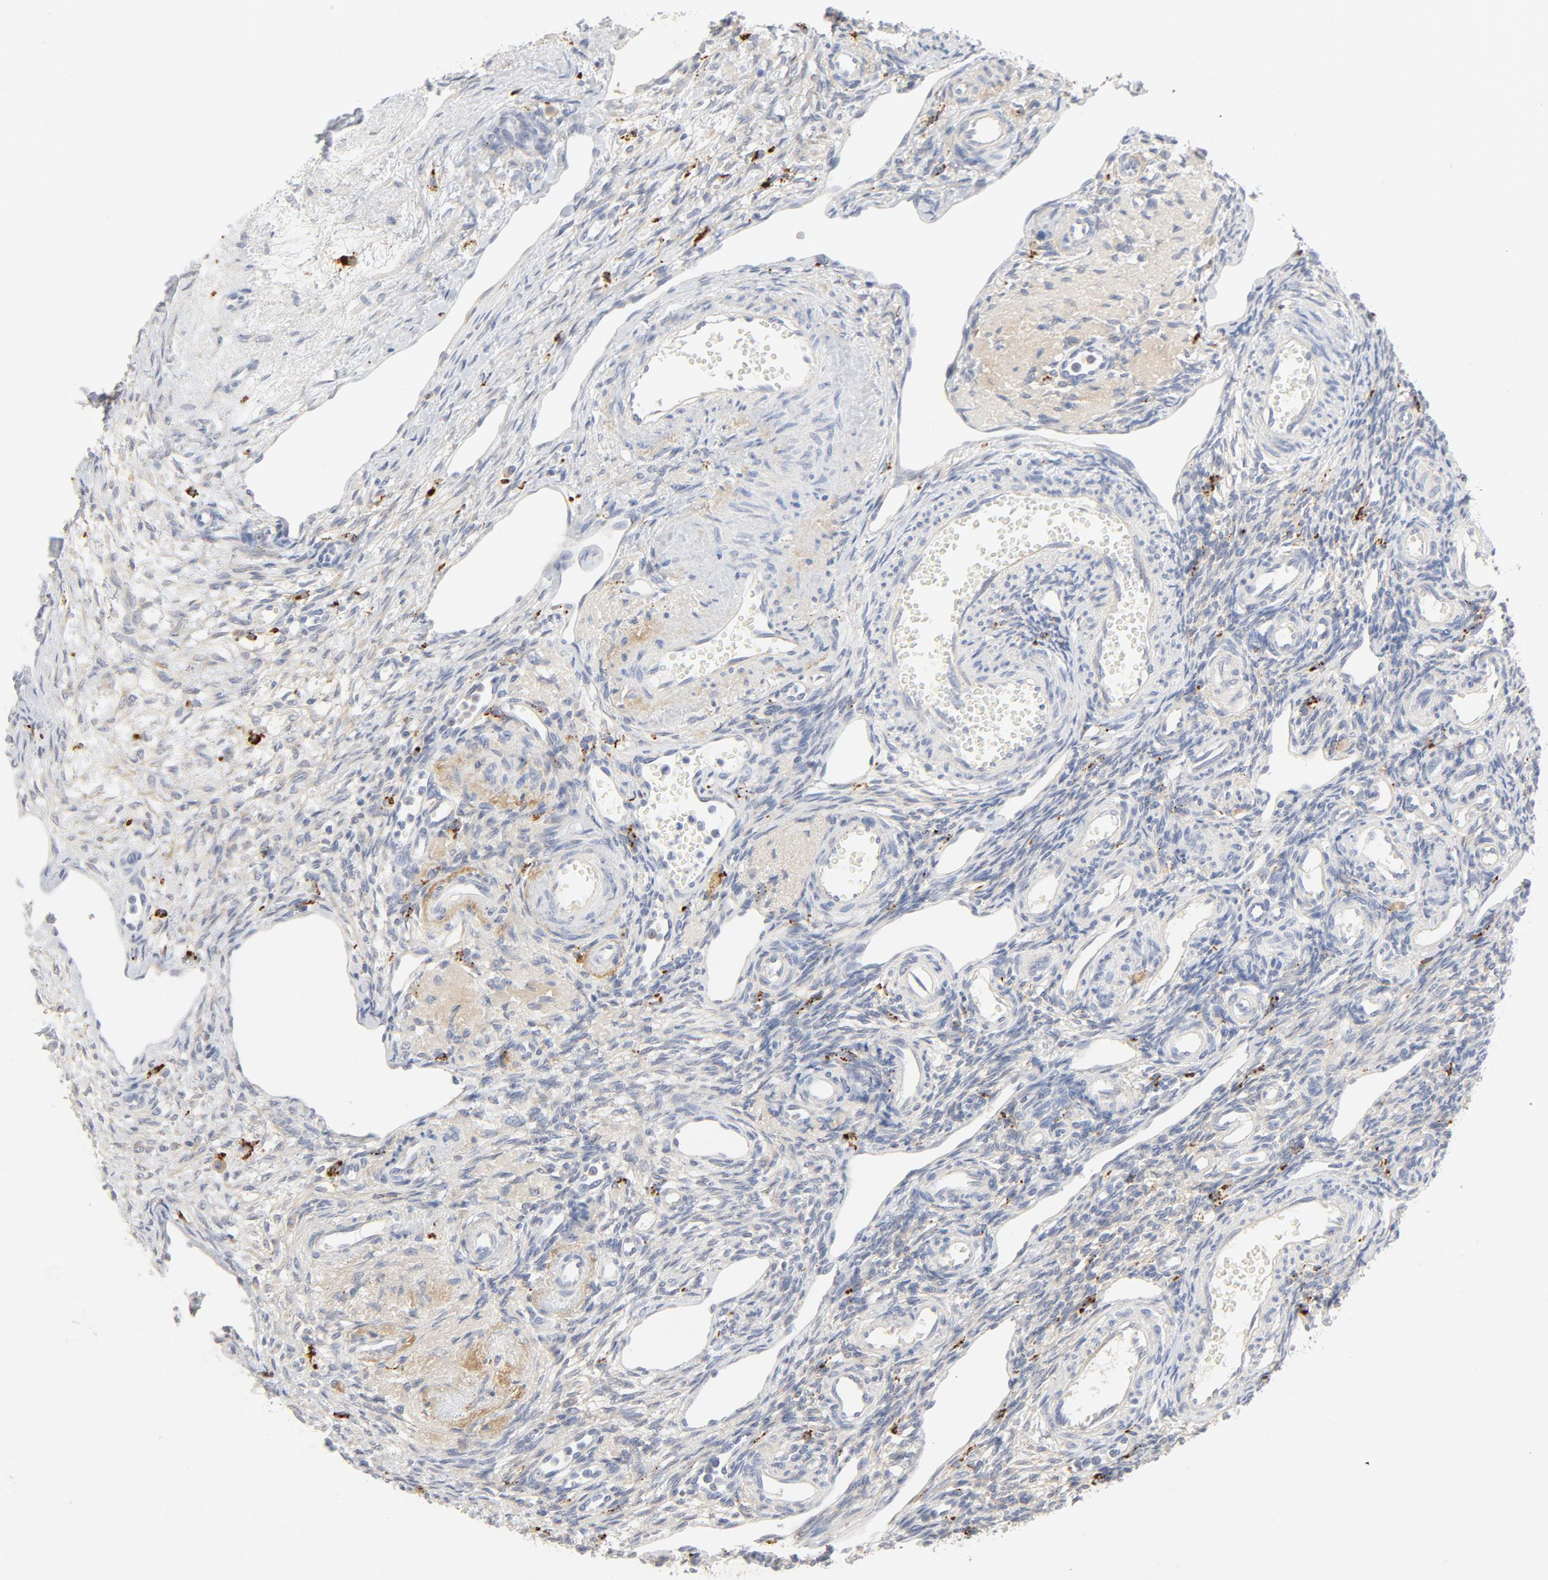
{"staining": {"intensity": "negative", "quantity": "none", "location": "none"}, "tissue": "ovary", "cell_type": "Follicle cells", "image_type": "normal", "snomed": [{"axis": "morphology", "description": "Normal tissue, NOS"}, {"axis": "topography", "description": "Ovary"}], "caption": "Immunohistochemistry of normal ovary displays no positivity in follicle cells. (Immunohistochemistry (ihc), brightfield microscopy, high magnification).", "gene": "MAGEB17", "patient": {"sex": "female", "age": 33}}